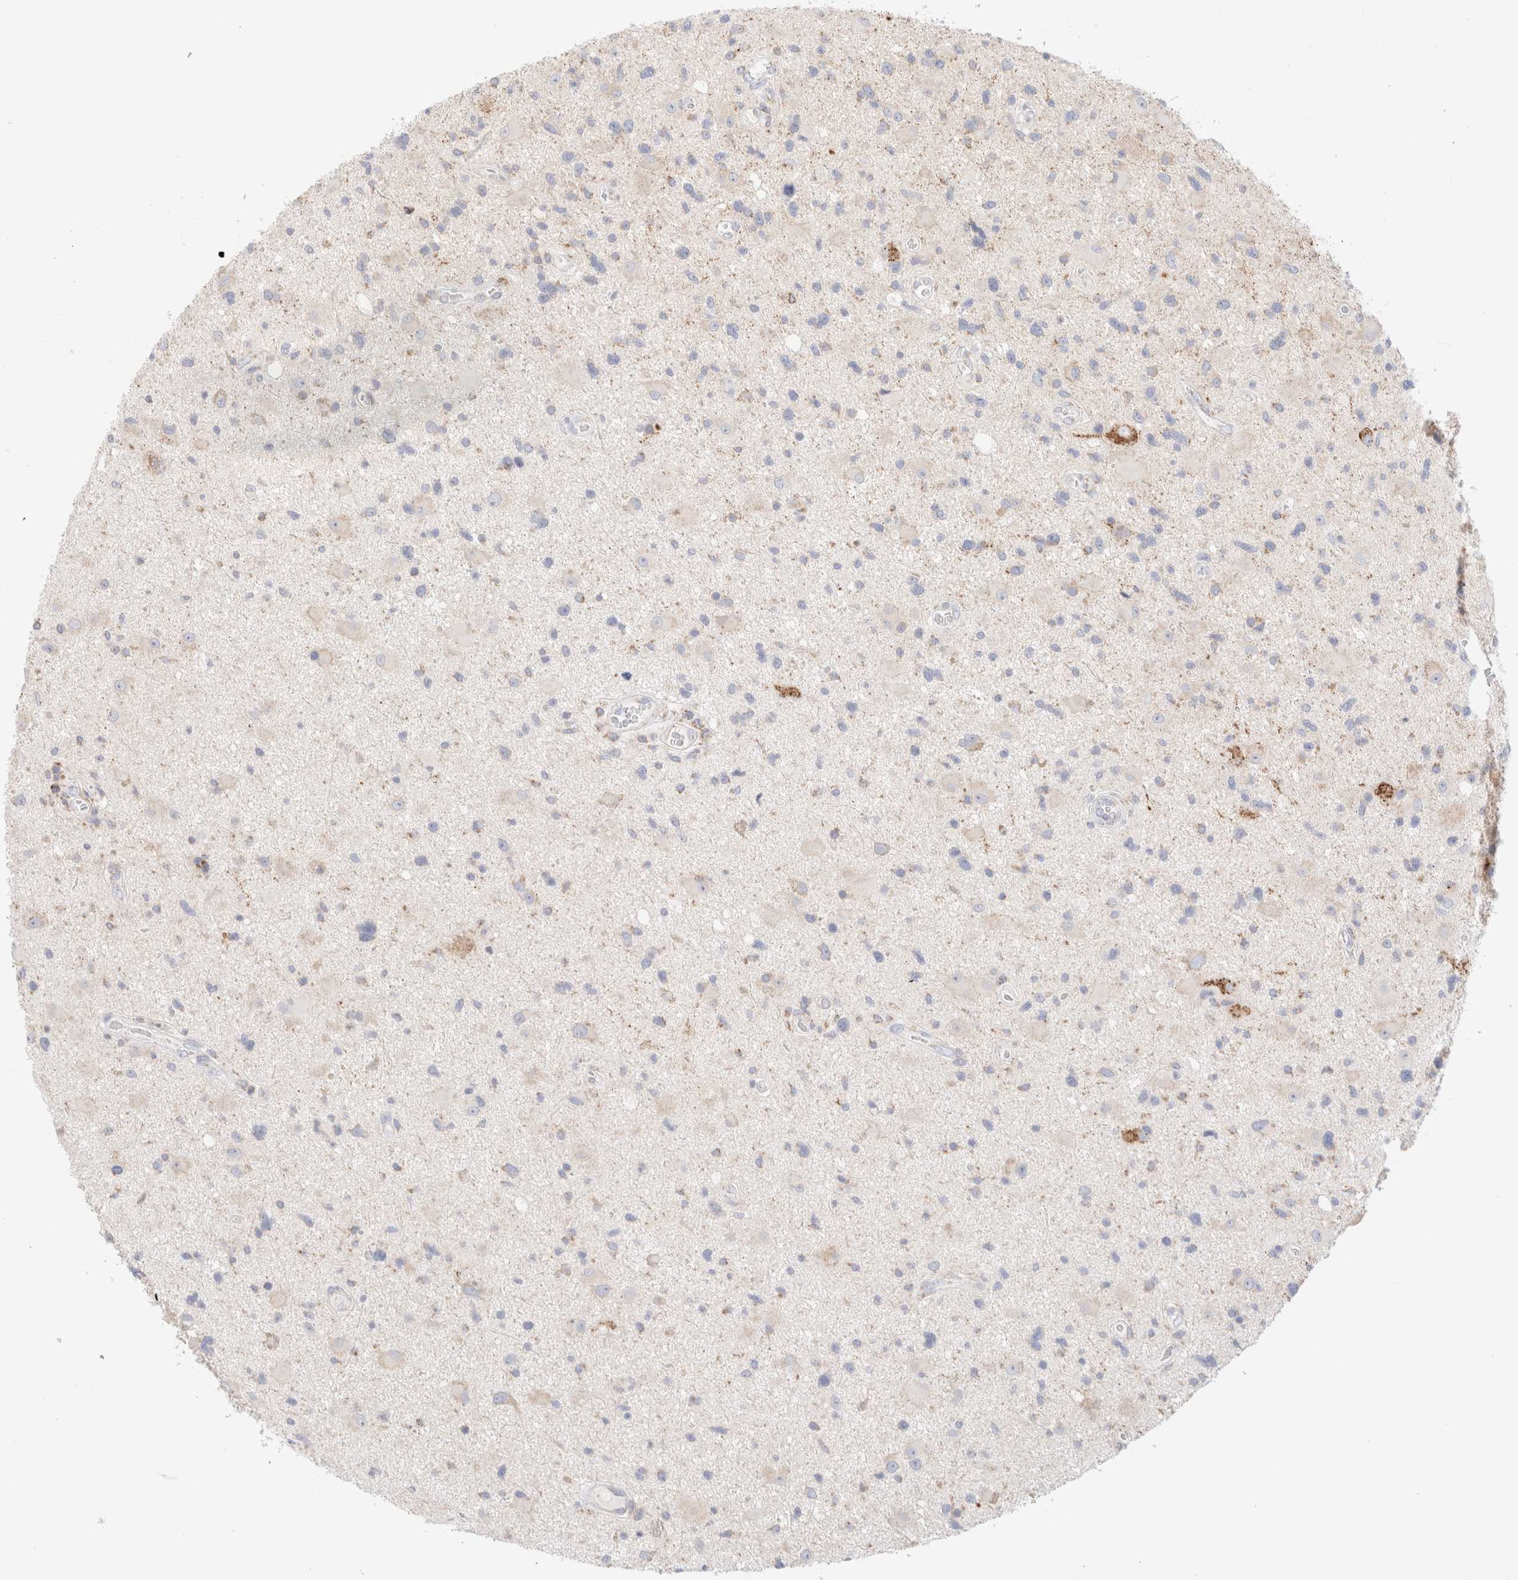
{"staining": {"intensity": "weak", "quantity": "<25%", "location": "cytoplasmic/membranous"}, "tissue": "glioma", "cell_type": "Tumor cells", "image_type": "cancer", "snomed": [{"axis": "morphology", "description": "Glioma, malignant, High grade"}, {"axis": "topography", "description": "Brain"}], "caption": "Photomicrograph shows no protein staining in tumor cells of glioma tissue.", "gene": "ATP6V1C1", "patient": {"sex": "male", "age": 33}}